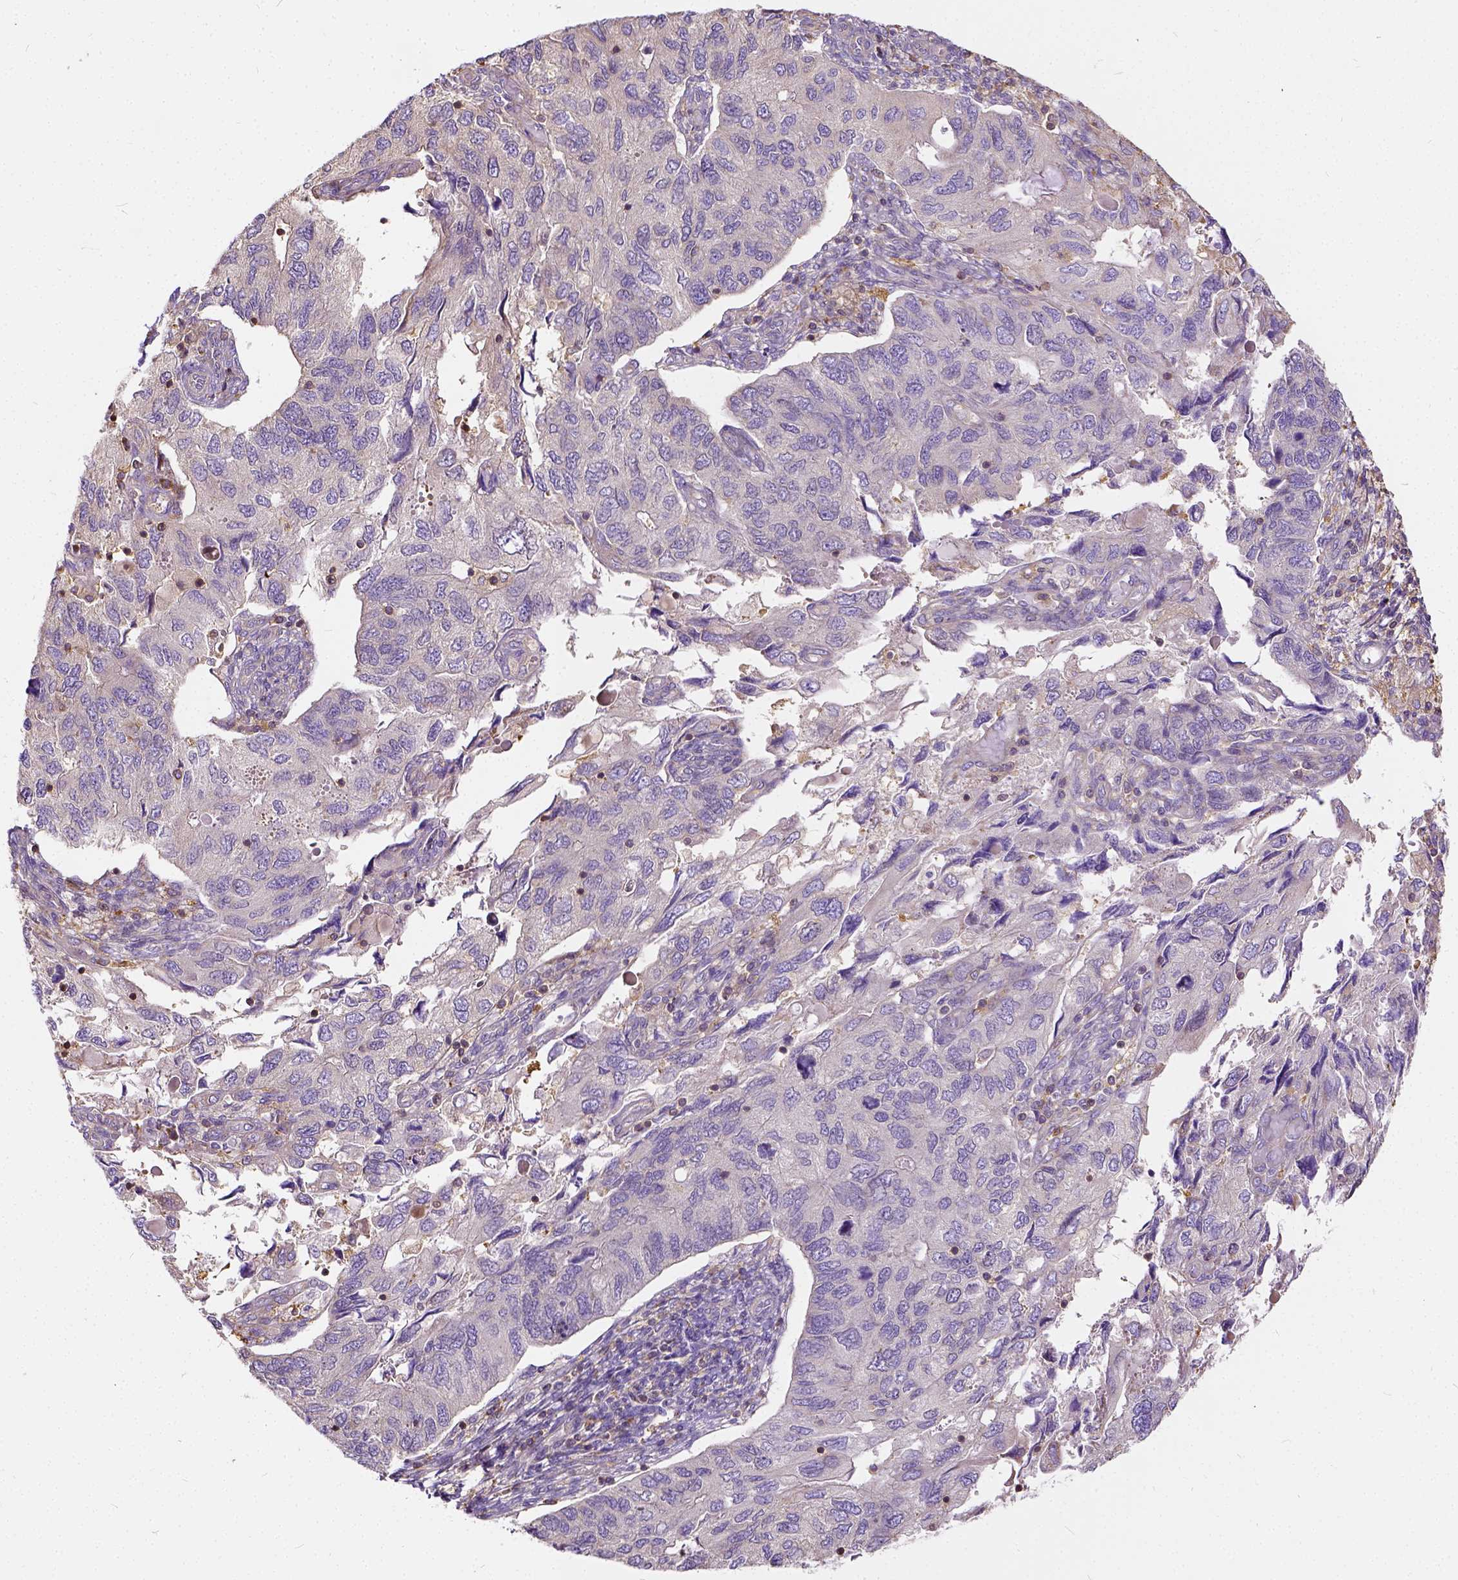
{"staining": {"intensity": "negative", "quantity": "none", "location": "none"}, "tissue": "endometrial cancer", "cell_type": "Tumor cells", "image_type": "cancer", "snomed": [{"axis": "morphology", "description": "Carcinoma, NOS"}, {"axis": "topography", "description": "Uterus"}], "caption": "A high-resolution image shows immunohistochemistry (IHC) staining of carcinoma (endometrial), which shows no significant positivity in tumor cells.", "gene": "CADM4", "patient": {"sex": "female", "age": 76}}